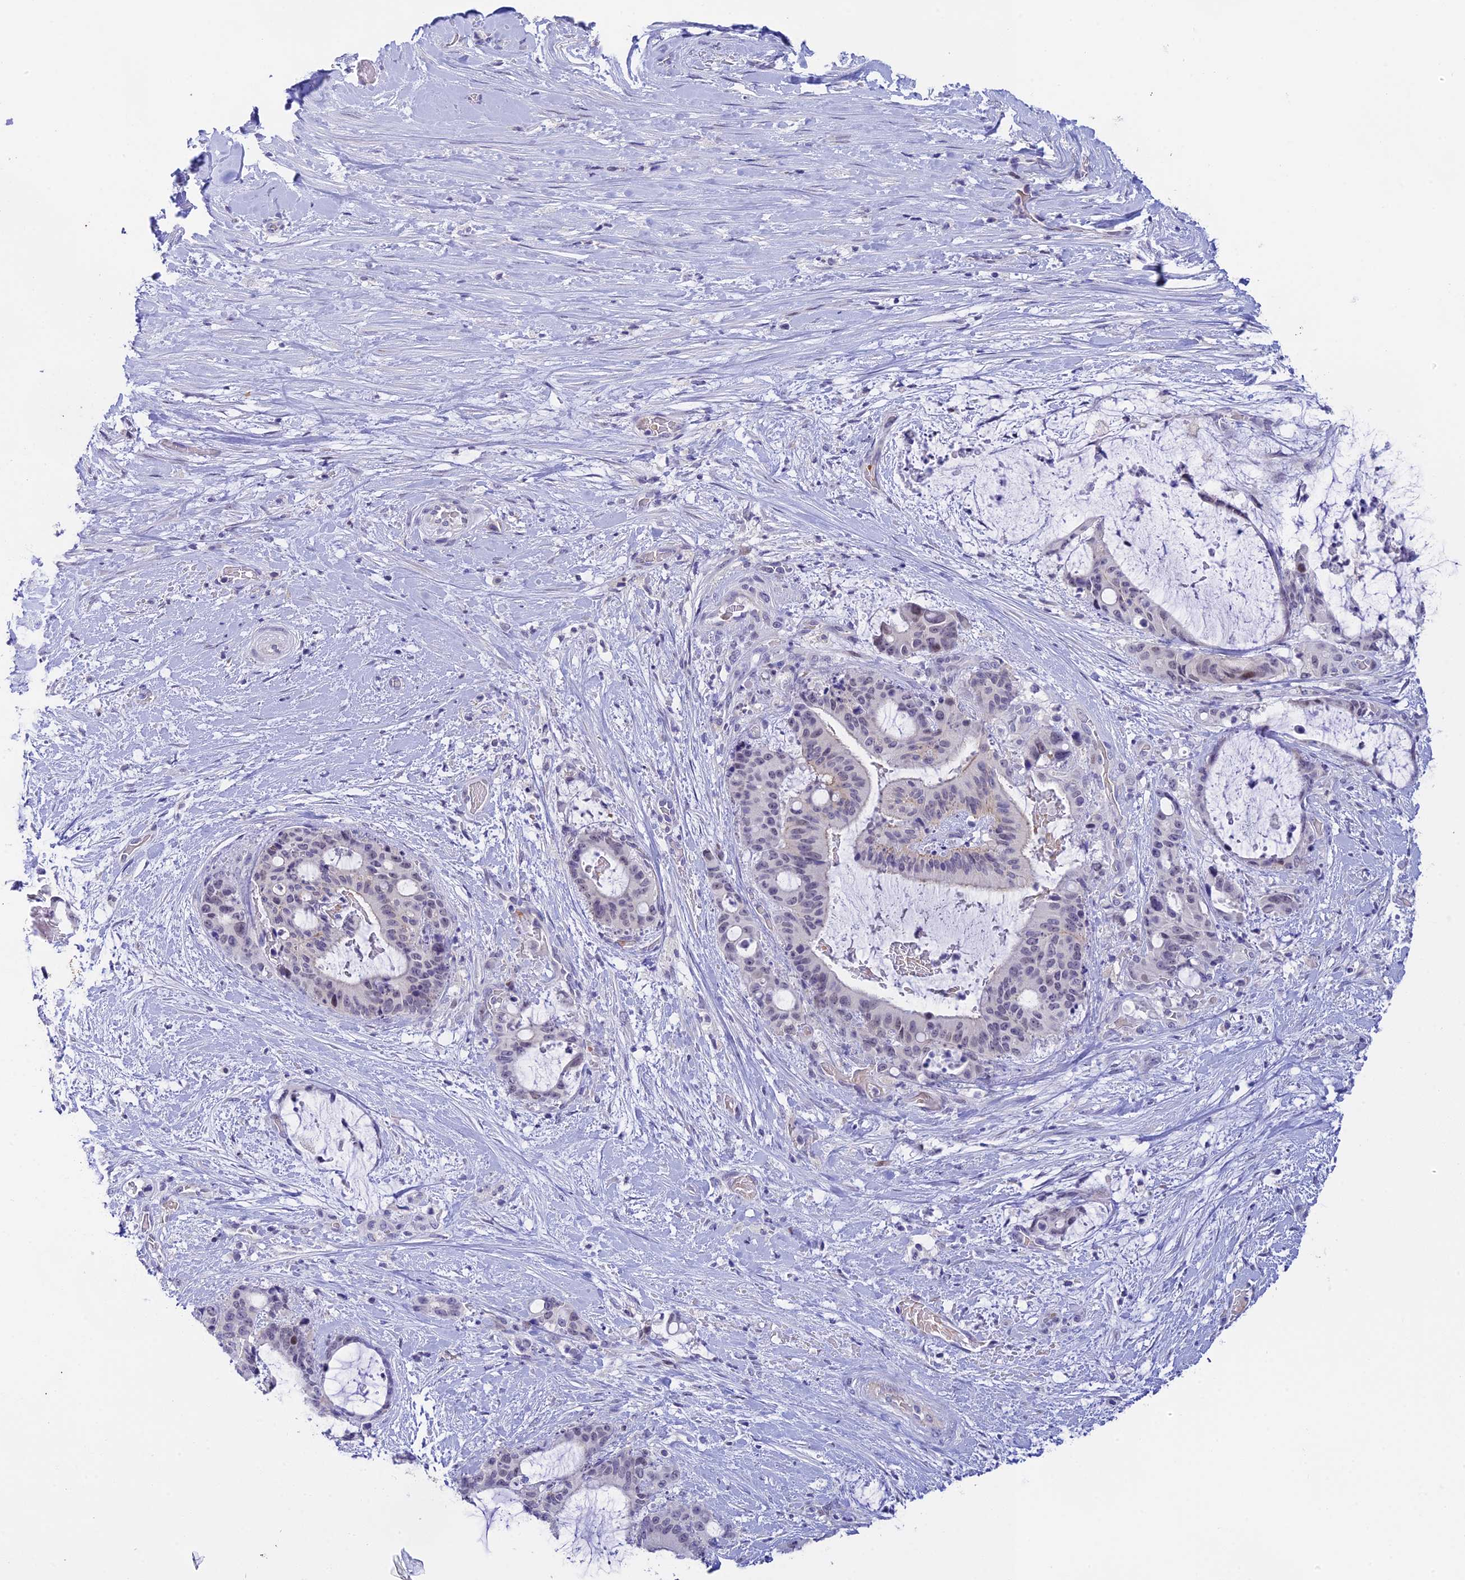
{"staining": {"intensity": "negative", "quantity": "none", "location": "none"}, "tissue": "liver cancer", "cell_type": "Tumor cells", "image_type": "cancer", "snomed": [{"axis": "morphology", "description": "Normal tissue, NOS"}, {"axis": "morphology", "description": "Cholangiocarcinoma"}, {"axis": "topography", "description": "Liver"}, {"axis": "topography", "description": "Peripheral nerve tissue"}], "caption": "Immunohistochemistry (IHC) of human liver cancer demonstrates no positivity in tumor cells. Brightfield microscopy of IHC stained with DAB (brown) and hematoxylin (blue), captured at high magnification.", "gene": "RASGEF1B", "patient": {"sex": "female", "age": 73}}